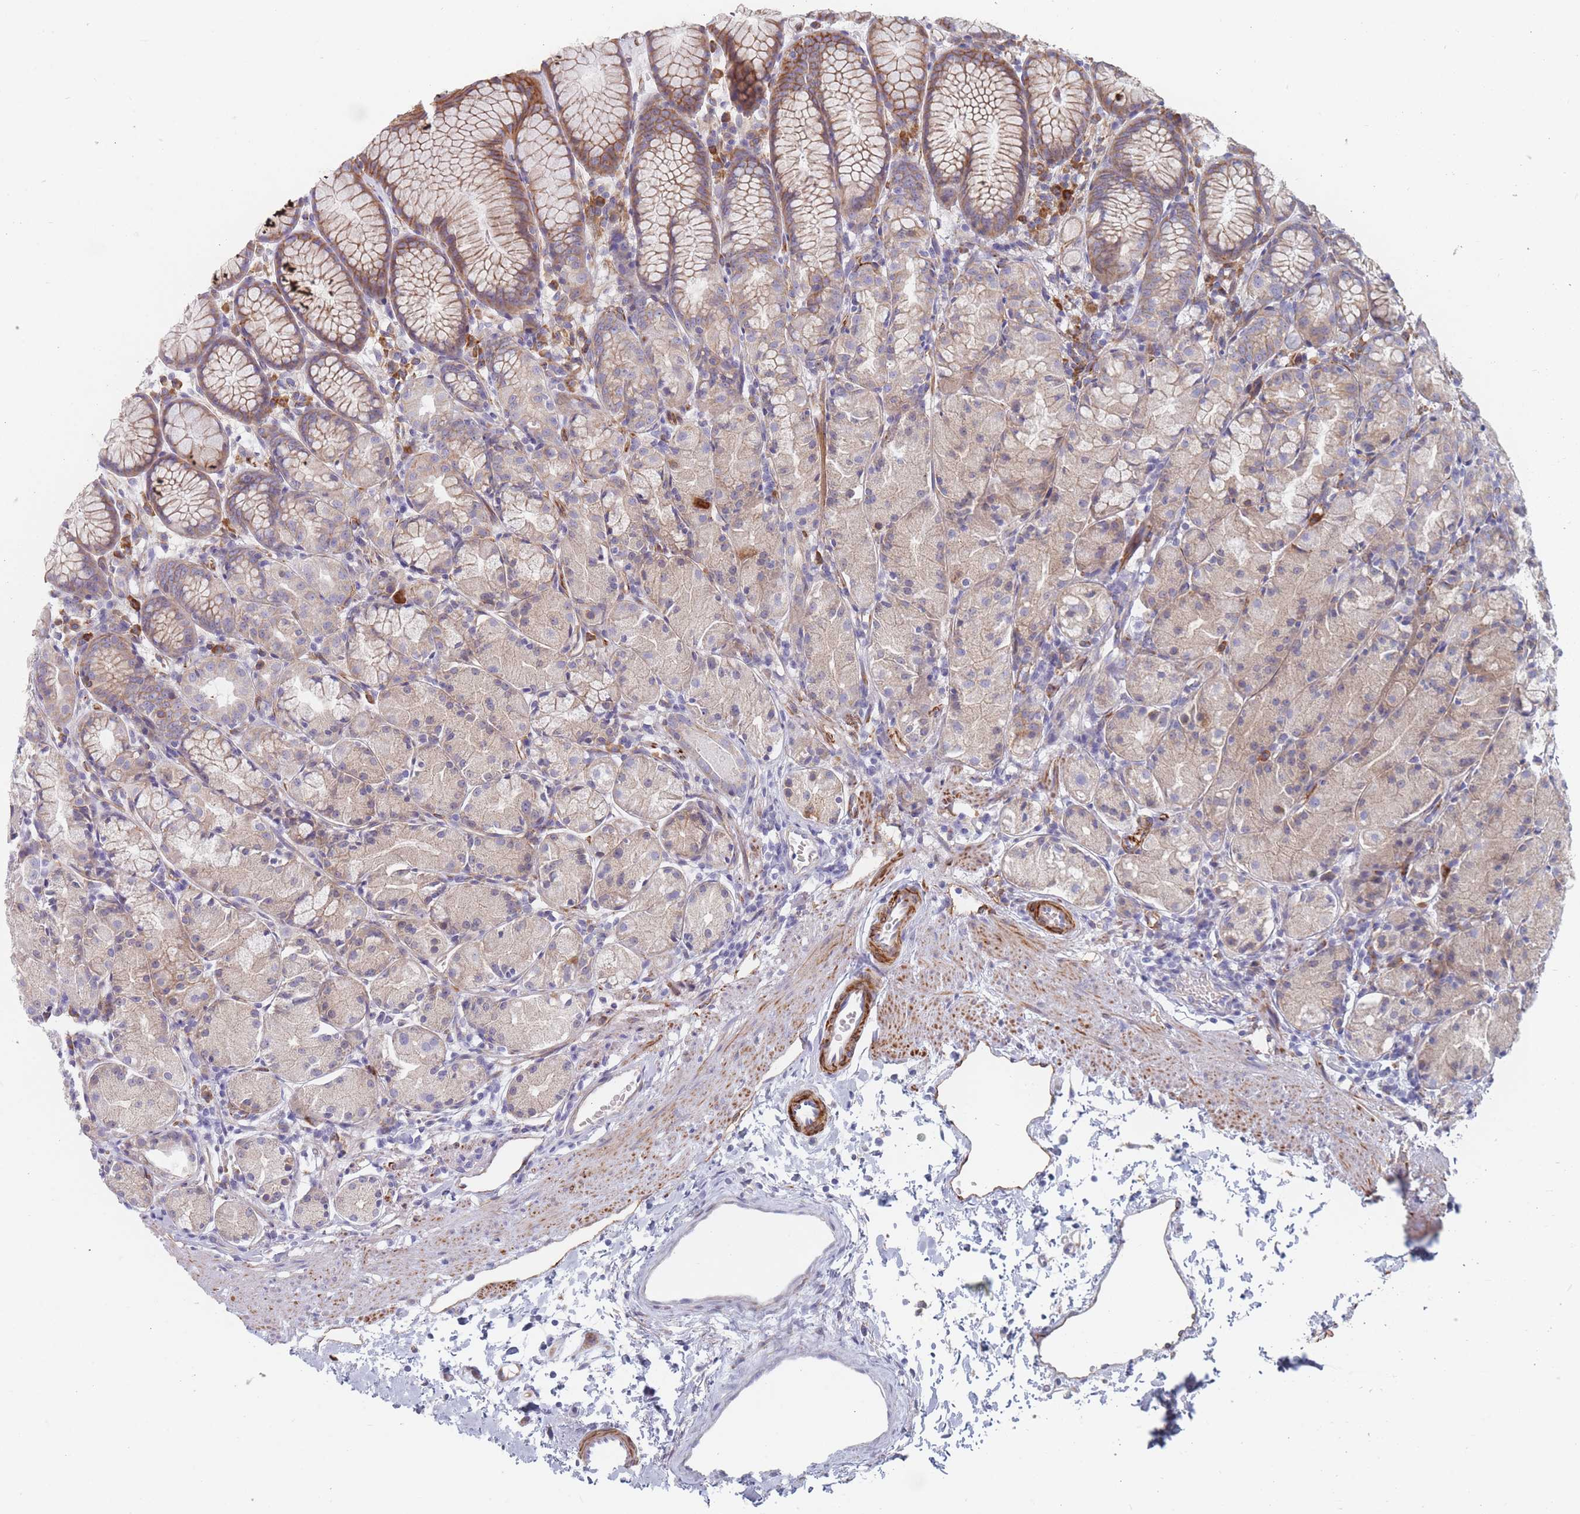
{"staining": {"intensity": "moderate", "quantity": "25%-75%", "location": "cytoplasmic/membranous"}, "tissue": "stomach", "cell_type": "Glandular cells", "image_type": "normal", "snomed": [{"axis": "morphology", "description": "Normal tissue, NOS"}, {"axis": "topography", "description": "Stomach, upper"}], "caption": "IHC staining of normal stomach, which exhibits medium levels of moderate cytoplasmic/membranous positivity in approximately 25%-75% of glandular cells indicating moderate cytoplasmic/membranous protein positivity. The staining was performed using DAB (3,3'-diaminobenzidine) (brown) for protein detection and nuclei were counterstained in hematoxylin (blue).", "gene": "ERBIN", "patient": {"sex": "male", "age": 47}}